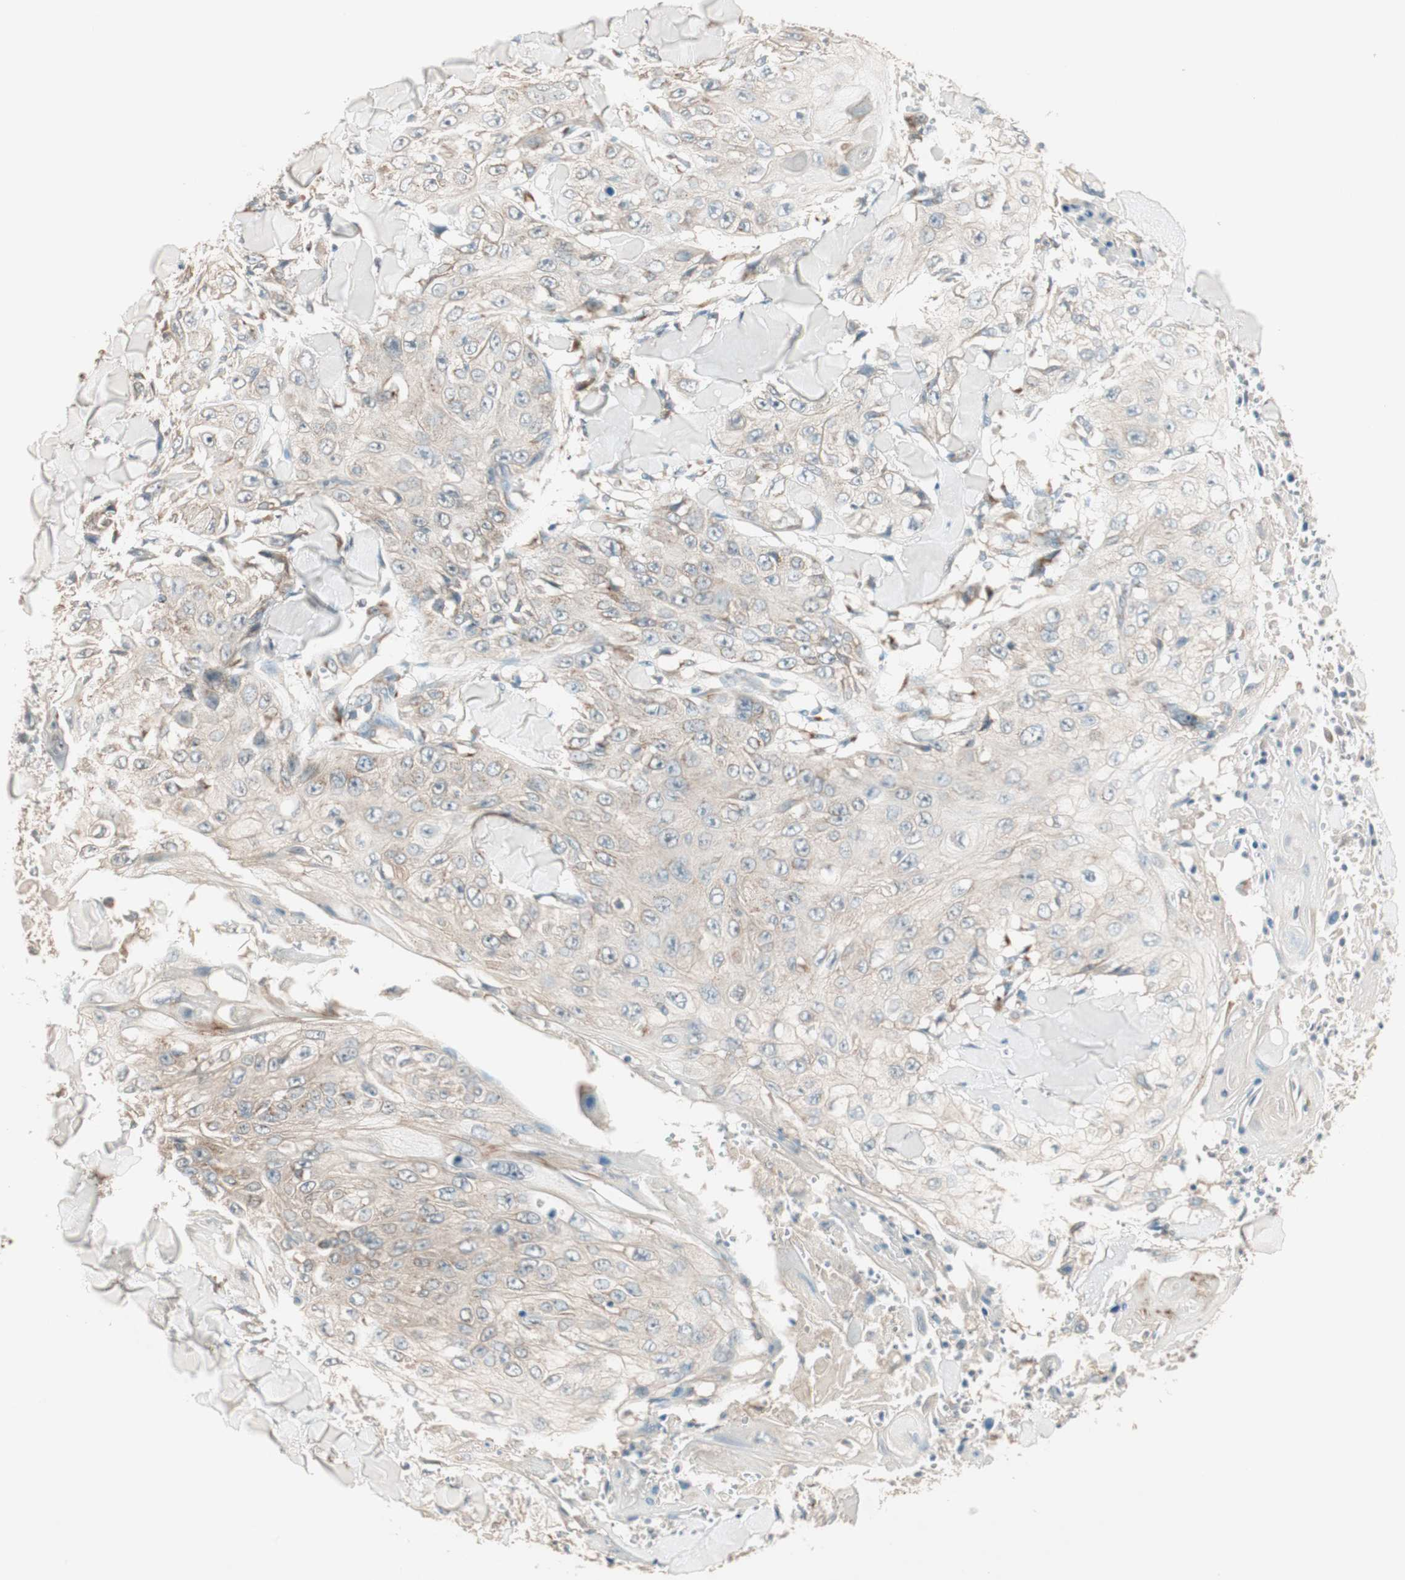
{"staining": {"intensity": "negative", "quantity": "none", "location": "none"}, "tissue": "skin cancer", "cell_type": "Tumor cells", "image_type": "cancer", "snomed": [{"axis": "morphology", "description": "Squamous cell carcinoma, NOS"}, {"axis": "topography", "description": "Skin"}], "caption": "An immunohistochemistry micrograph of skin squamous cell carcinoma is shown. There is no staining in tumor cells of skin squamous cell carcinoma. (Stains: DAB immunohistochemistry with hematoxylin counter stain, Microscopy: brightfield microscopy at high magnification).", "gene": "SEC16A", "patient": {"sex": "male", "age": 86}}